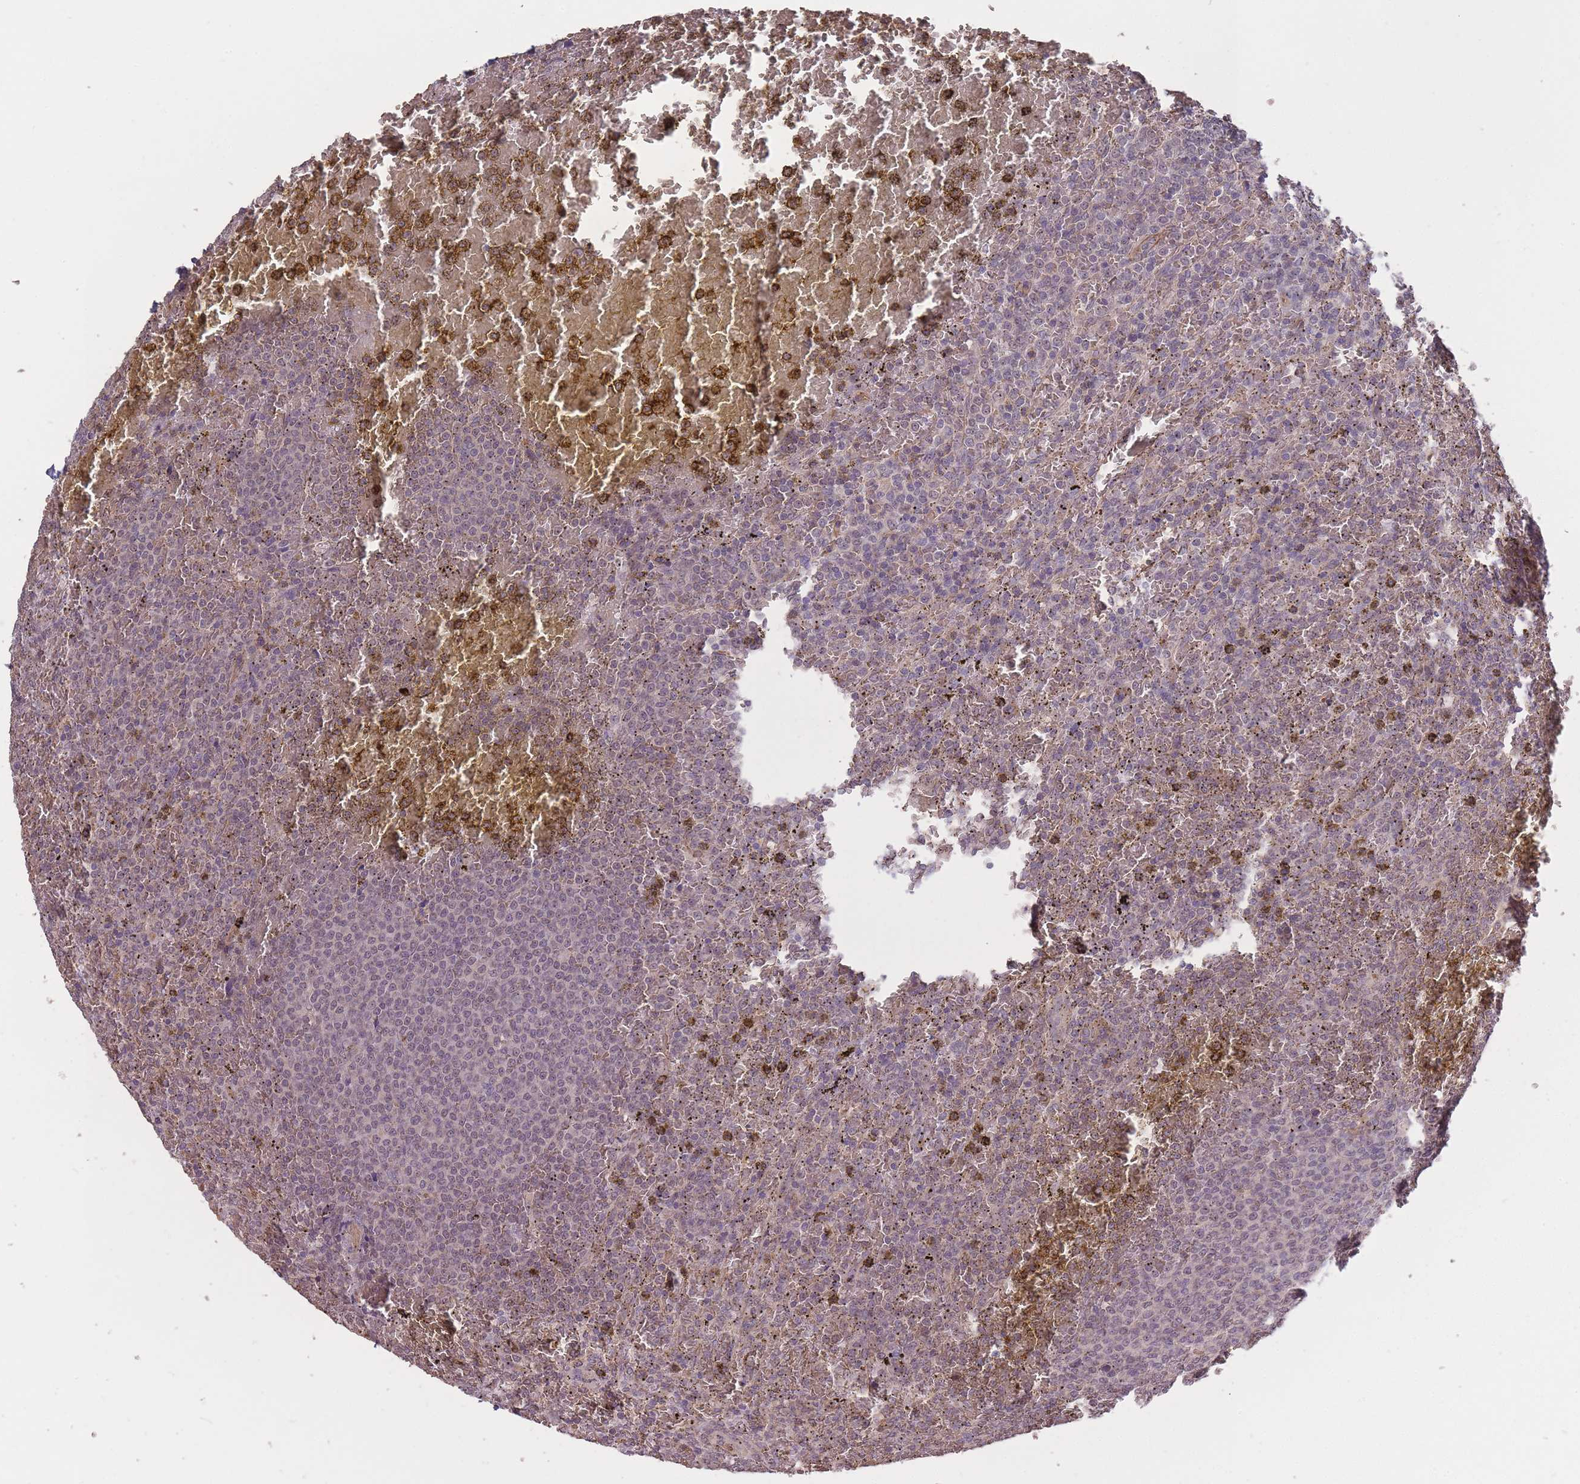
{"staining": {"intensity": "negative", "quantity": "none", "location": "none"}, "tissue": "lymphoma", "cell_type": "Tumor cells", "image_type": "cancer", "snomed": [{"axis": "morphology", "description": "Malignant lymphoma, non-Hodgkin's type, Low grade"}, {"axis": "topography", "description": "Spleen"}], "caption": "A high-resolution micrograph shows immunohistochemistry (IHC) staining of lymphoma, which shows no significant staining in tumor cells.", "gene": "KIAA1755", "patient": {"sex": "male", "age": 60}}